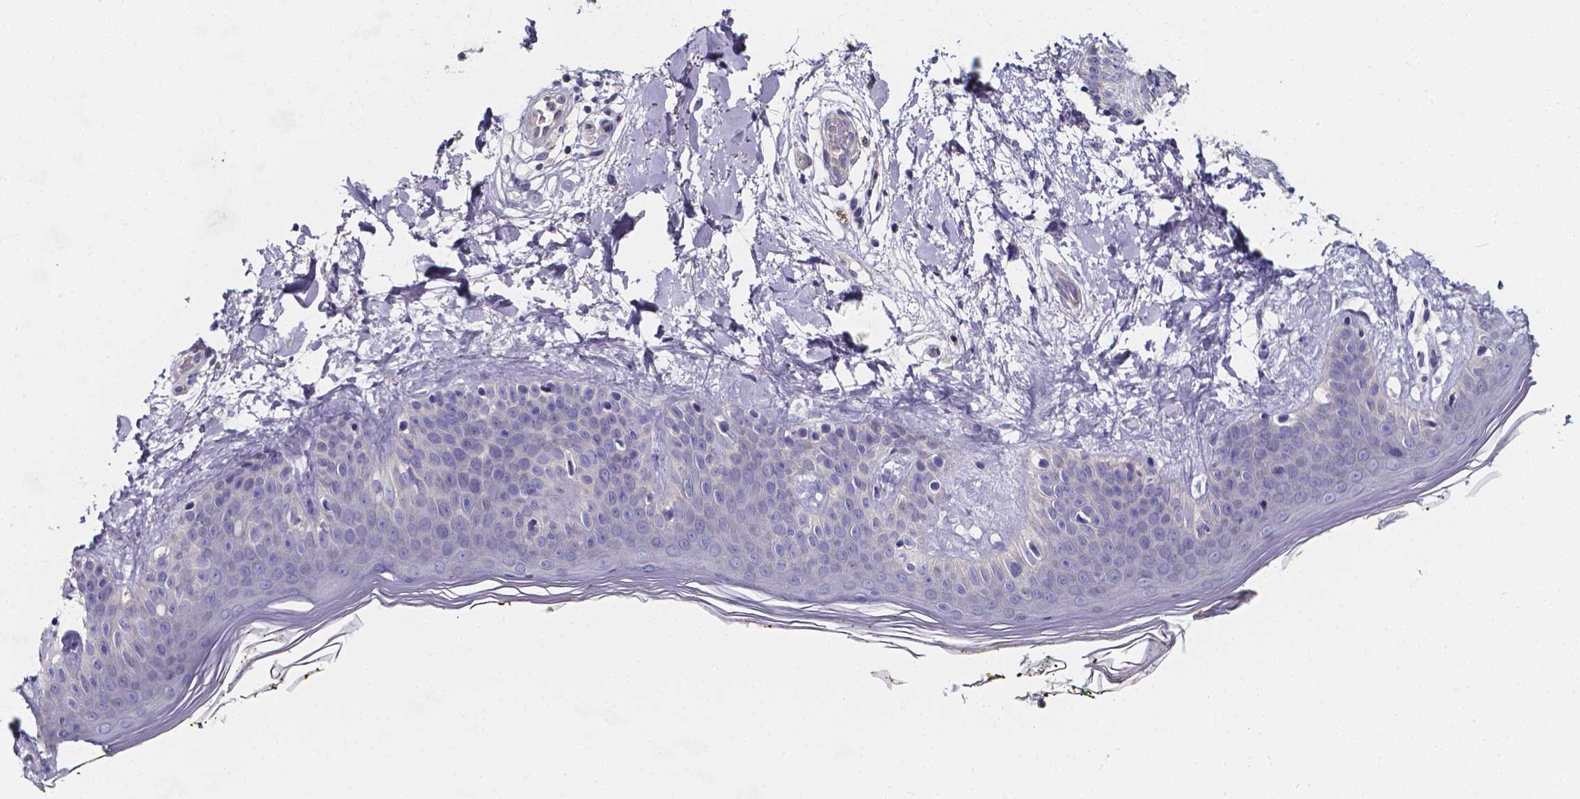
{"staining": {"intensity": "negative", "quantity": "none", "location": "none"}, "tissue": "skin", "cell_type": "Fibroblasts", "image_type": "normal", "snomed": [{"axis": "morphology", "description": "Normal tissue, NOS"}, {"axis": "topography", "description": "Skin"}], "caption": "Histopathology image shows no protein expression in fibroblasts of benign skin. (DAB IHC with hematoxylin counter stain).", "gene": "CACNG8", "patient": {"sex": "female", "age": 34}}